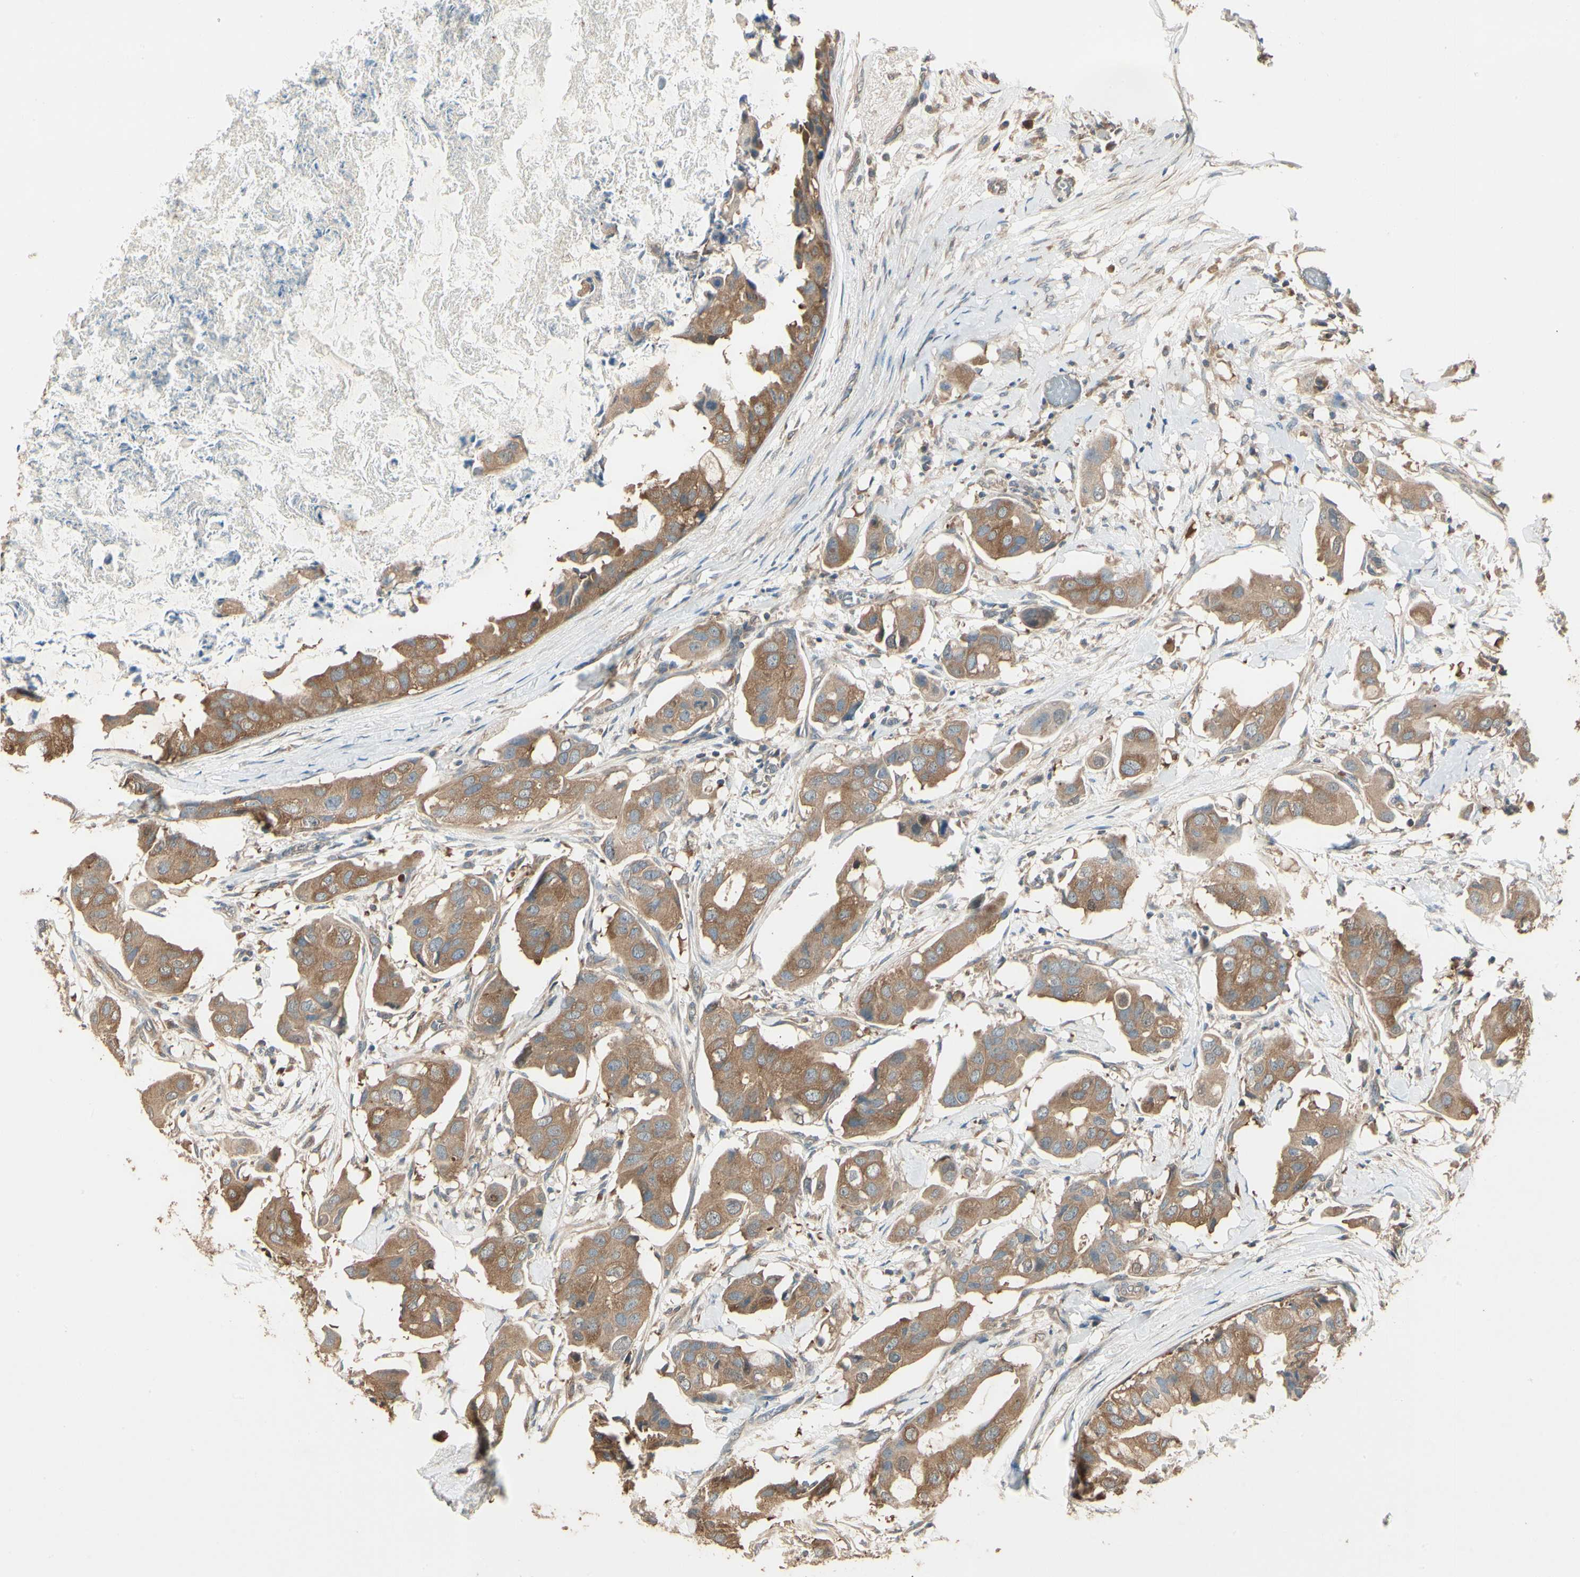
{"staining": {"intensity": "moderate", "quantity": ">75%", "location": "cytoplasmic/membranous"}, "tissue": "breast cancer", "cell_type": "Tumor cells", "image_type": "cancer", "snomed": [{"axis": "morphology", "description": "Duct carcinoma"}, {"axis": "topography", "description": "Breast"}], "caption": "Human breast intraductal carcinoma stained with a protein marker shows moderate staining in tumor cells.", "gene": "CCT7", "patient": {"sex": "female", "age": 40}}